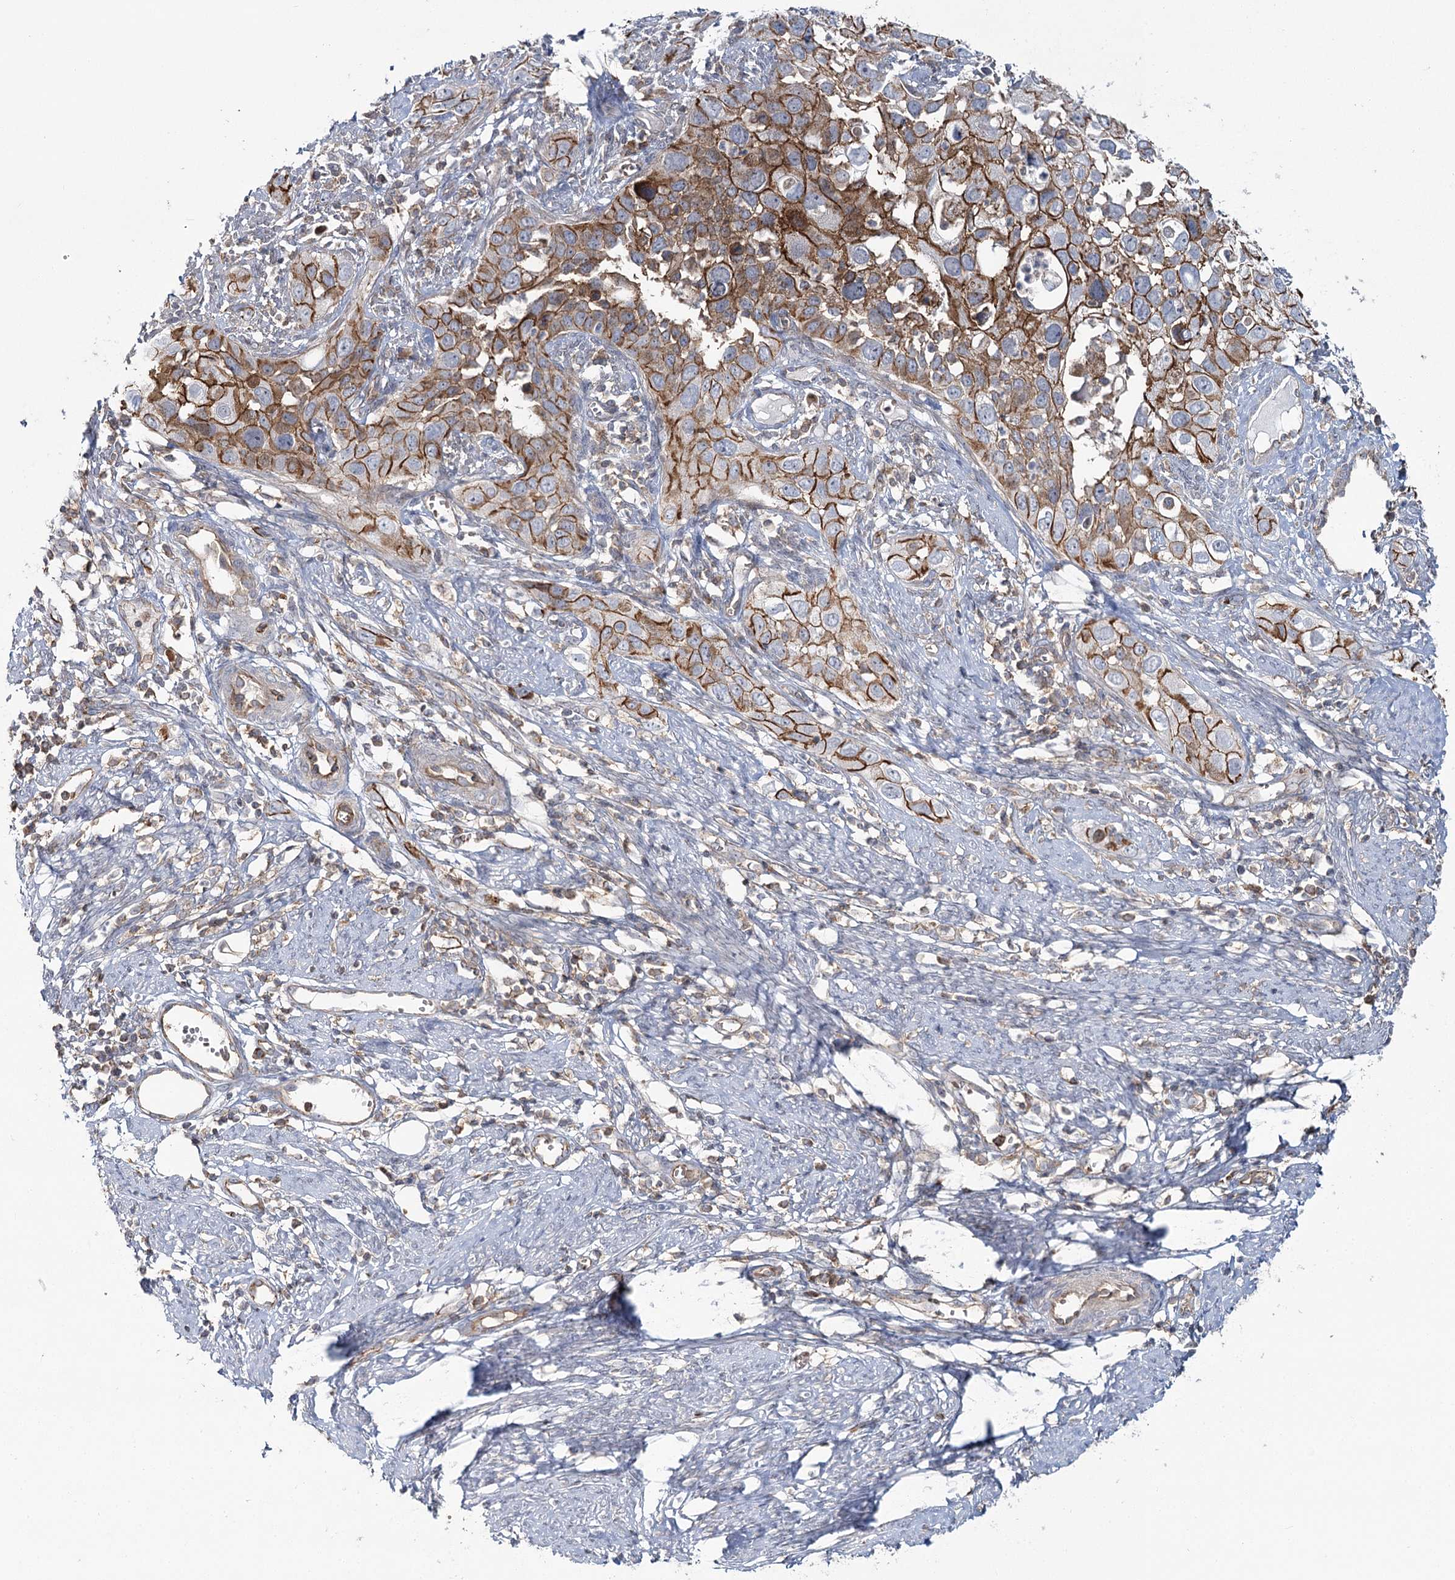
{"staining": {"intensity": "moderate", "quantity": ">75%", "location": "cytoplasmic/membranous"}, "tissue": "cervical cancer", "cell_type": "Tumor cells", "image_type": "cancer", "snomed": [{"axis": "morphology", "description": "Squamous cell carcinoma, NOS"}, {"axis": "topography", "description": "Cervix"}], "caption": "Cervical squamous cell carcinoma was stained to show a protein in brown. There is medium levels of moderate cytoplasmic/membranous staining in about >75% of tumor cells. The protein is stained brown, and the nuclei are stained in blue (DAB (3,3'-diaminobenzidine) IHC with brightfield microscopy, high magnification).", "gene": "PCBD2", "patient": {"sex": "female", "age": 34}}